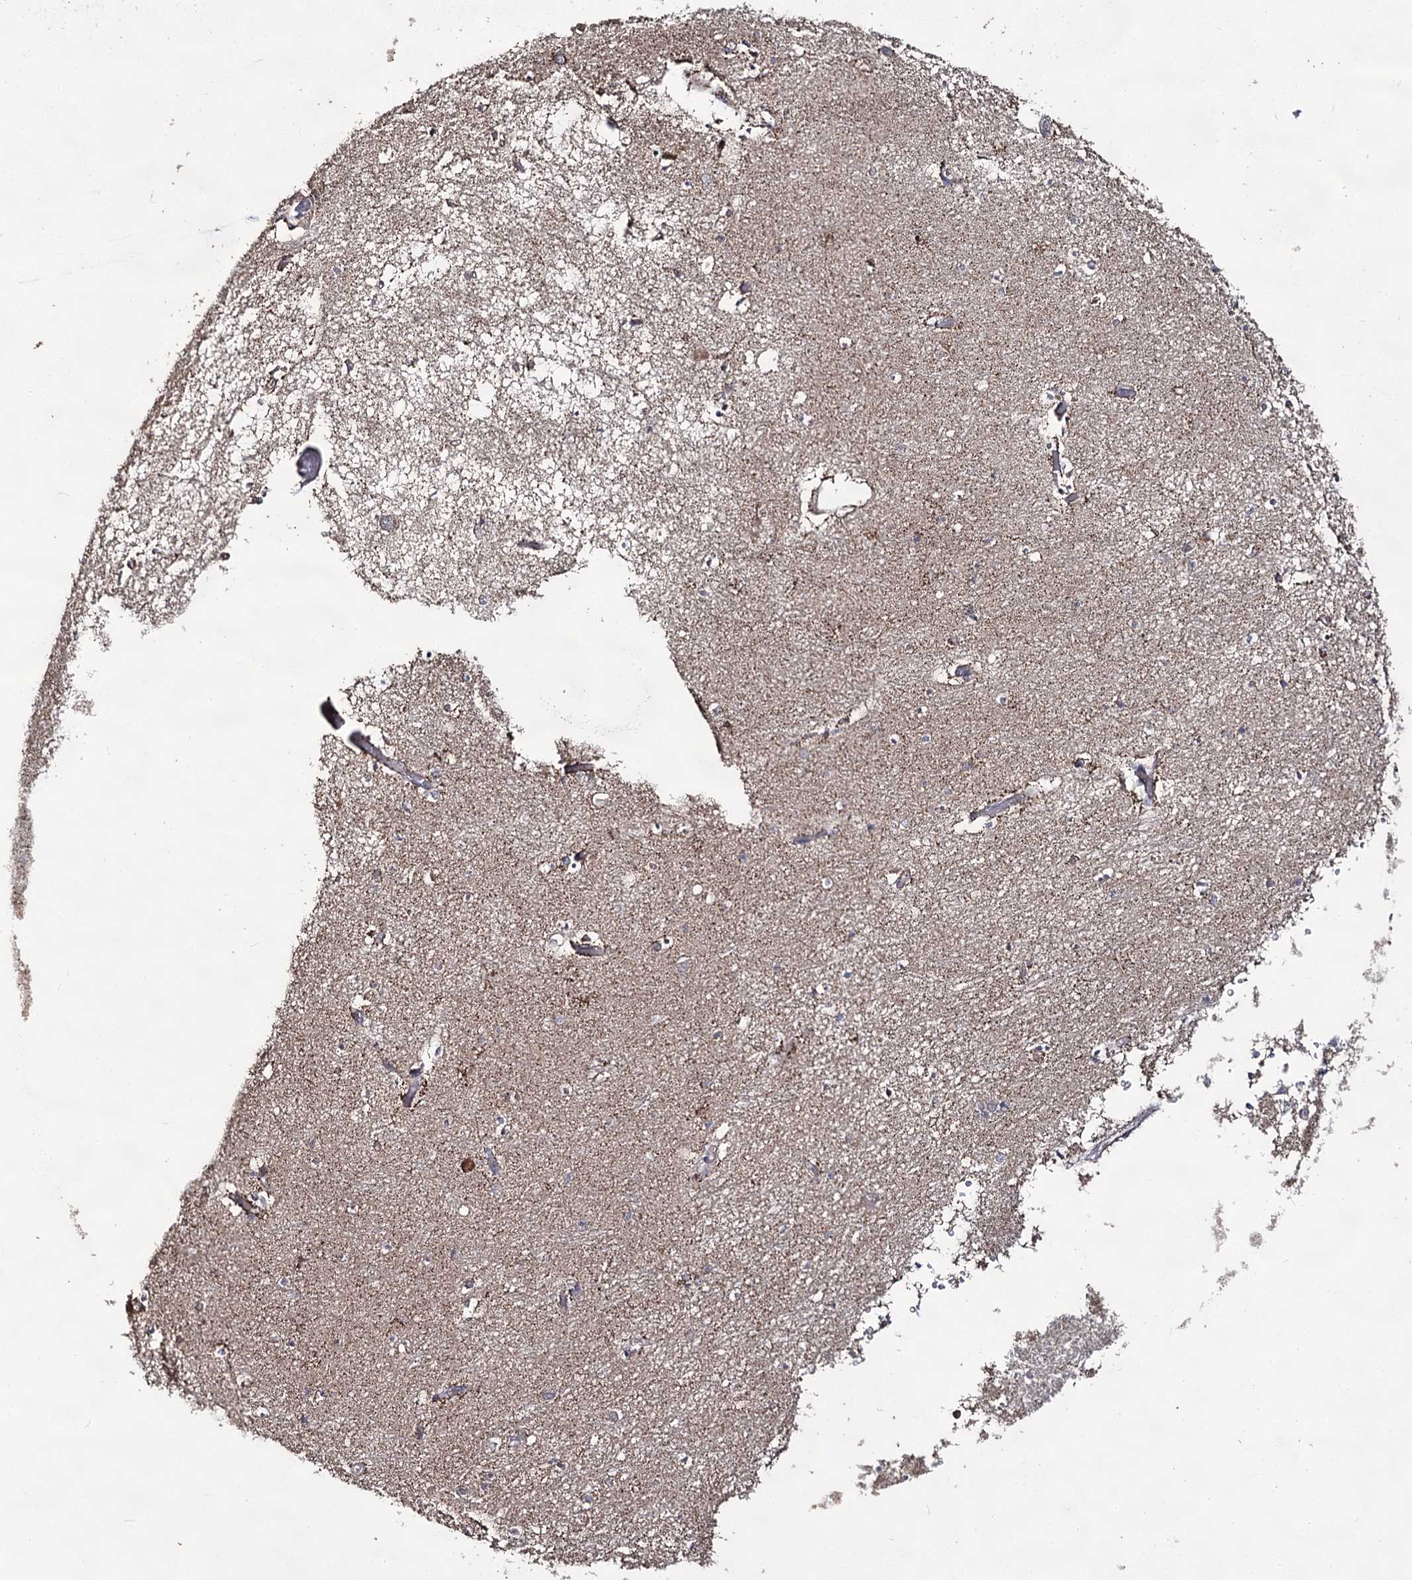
{"staining": {"intensity": "negative", "quantity": "none", "location": "none"}, "tissue": "hippocampus", "cell_type": "Glial cells", "image_type": "normal", "snomed": [{"axis": "morphology", "description": "Normal tissue, NOS"}, {"axis": "topography", "description": "Hippocampus"}], "caption": "Immunohistochemistry micrograph of normal hippocampus stained for a protein (brown), which reveals no staining in glial cells.", "gene": "ACTR6", "patient": {"sex": "male", "age": 70}}